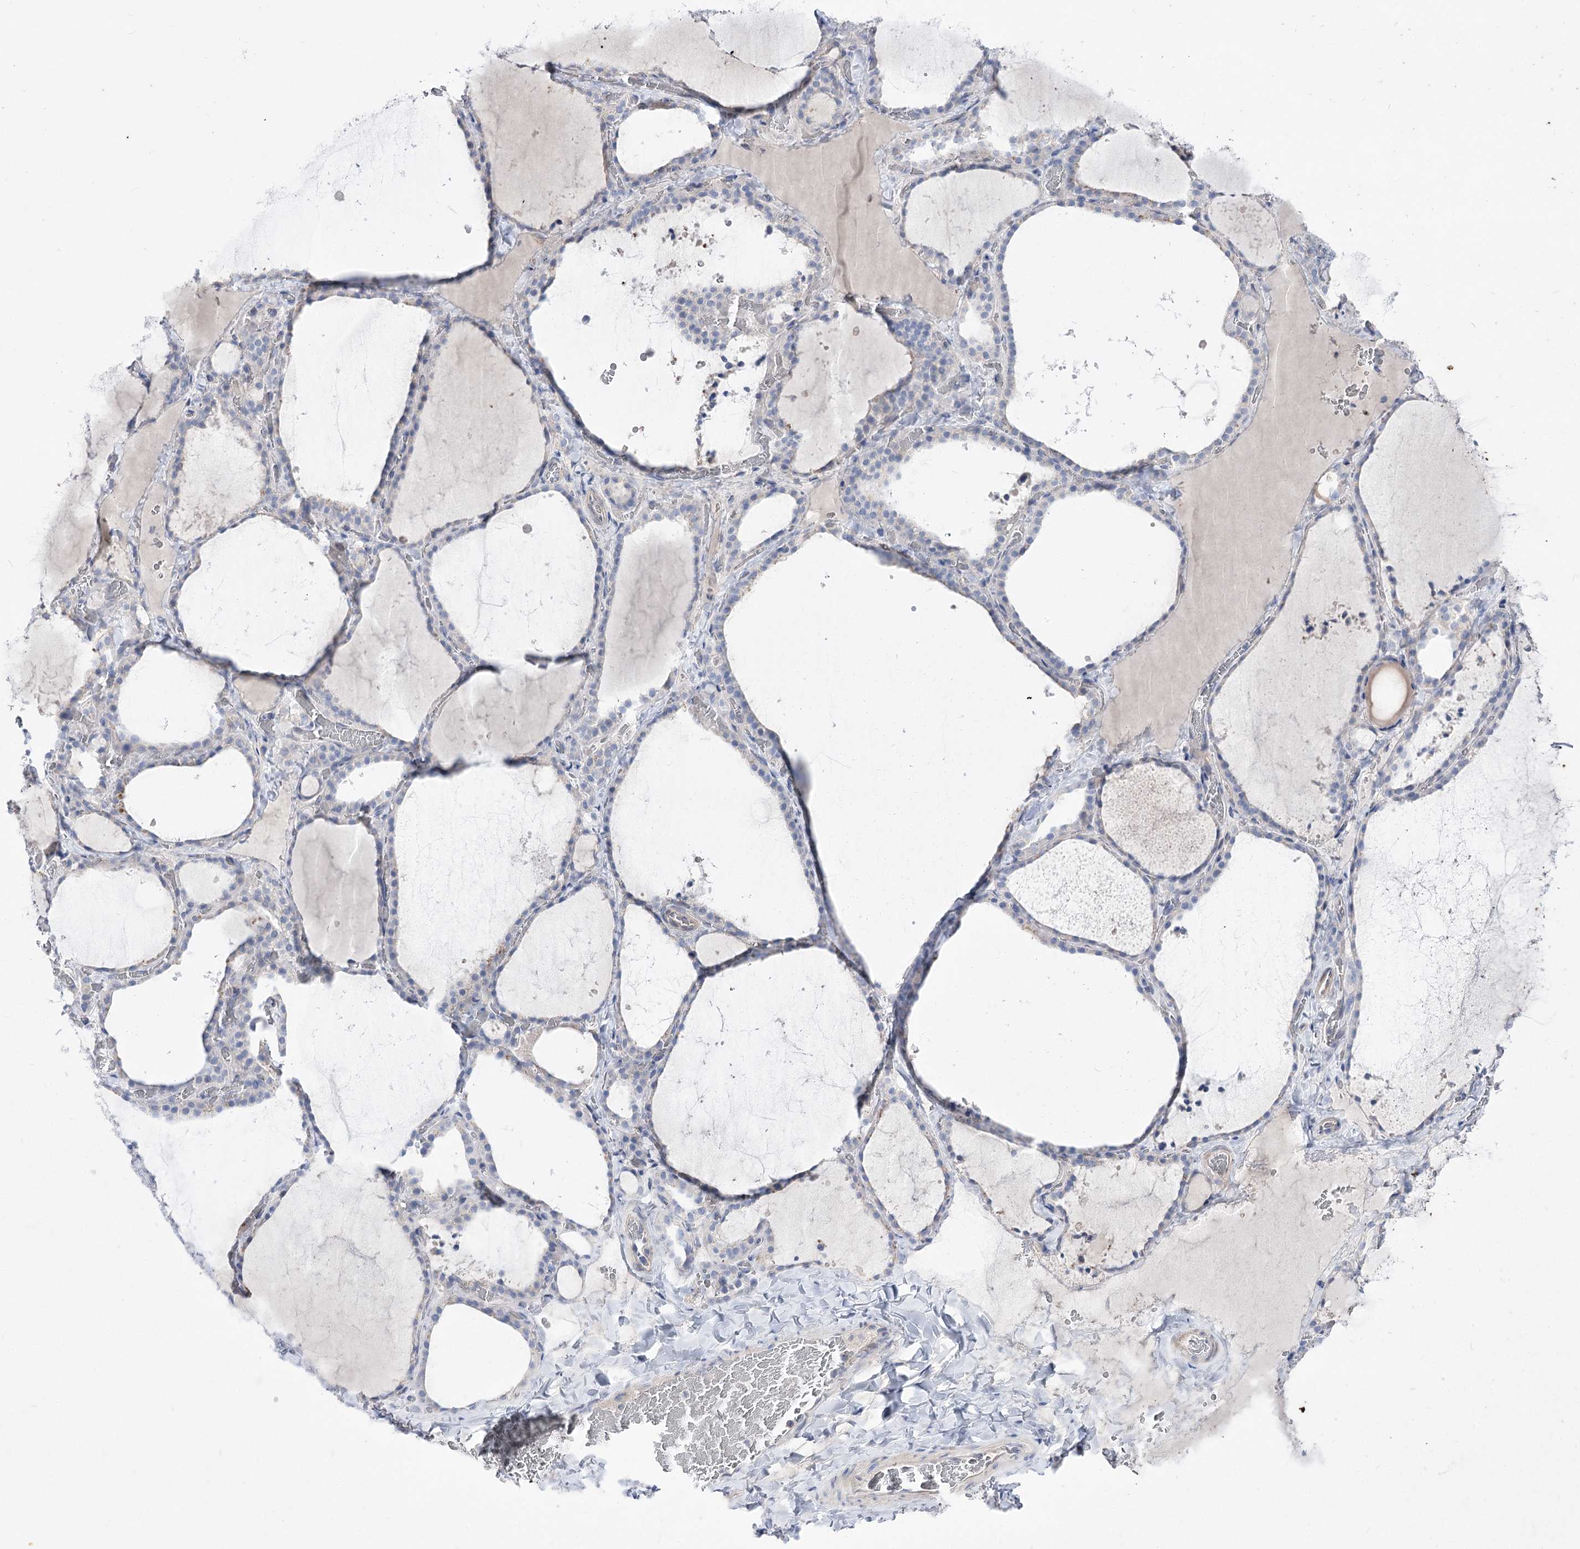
{"staining": {"intensity": "negative", "quantity": "none", "location": "none"}, "tissue": "thyroid gland", "cell_type": "Glandular cells", "image_type": "normal", "snomed": [{"axis": "morphology", "description": "Normal tissue, NOS"}, {"axis": "topography", "description": "Thyroid gland"}], "caption": "Glandular cells are negative for protein expression in benign human thyroid gland.", "gene": "HELT", "patient": {"sex": "female", "age": 22}}